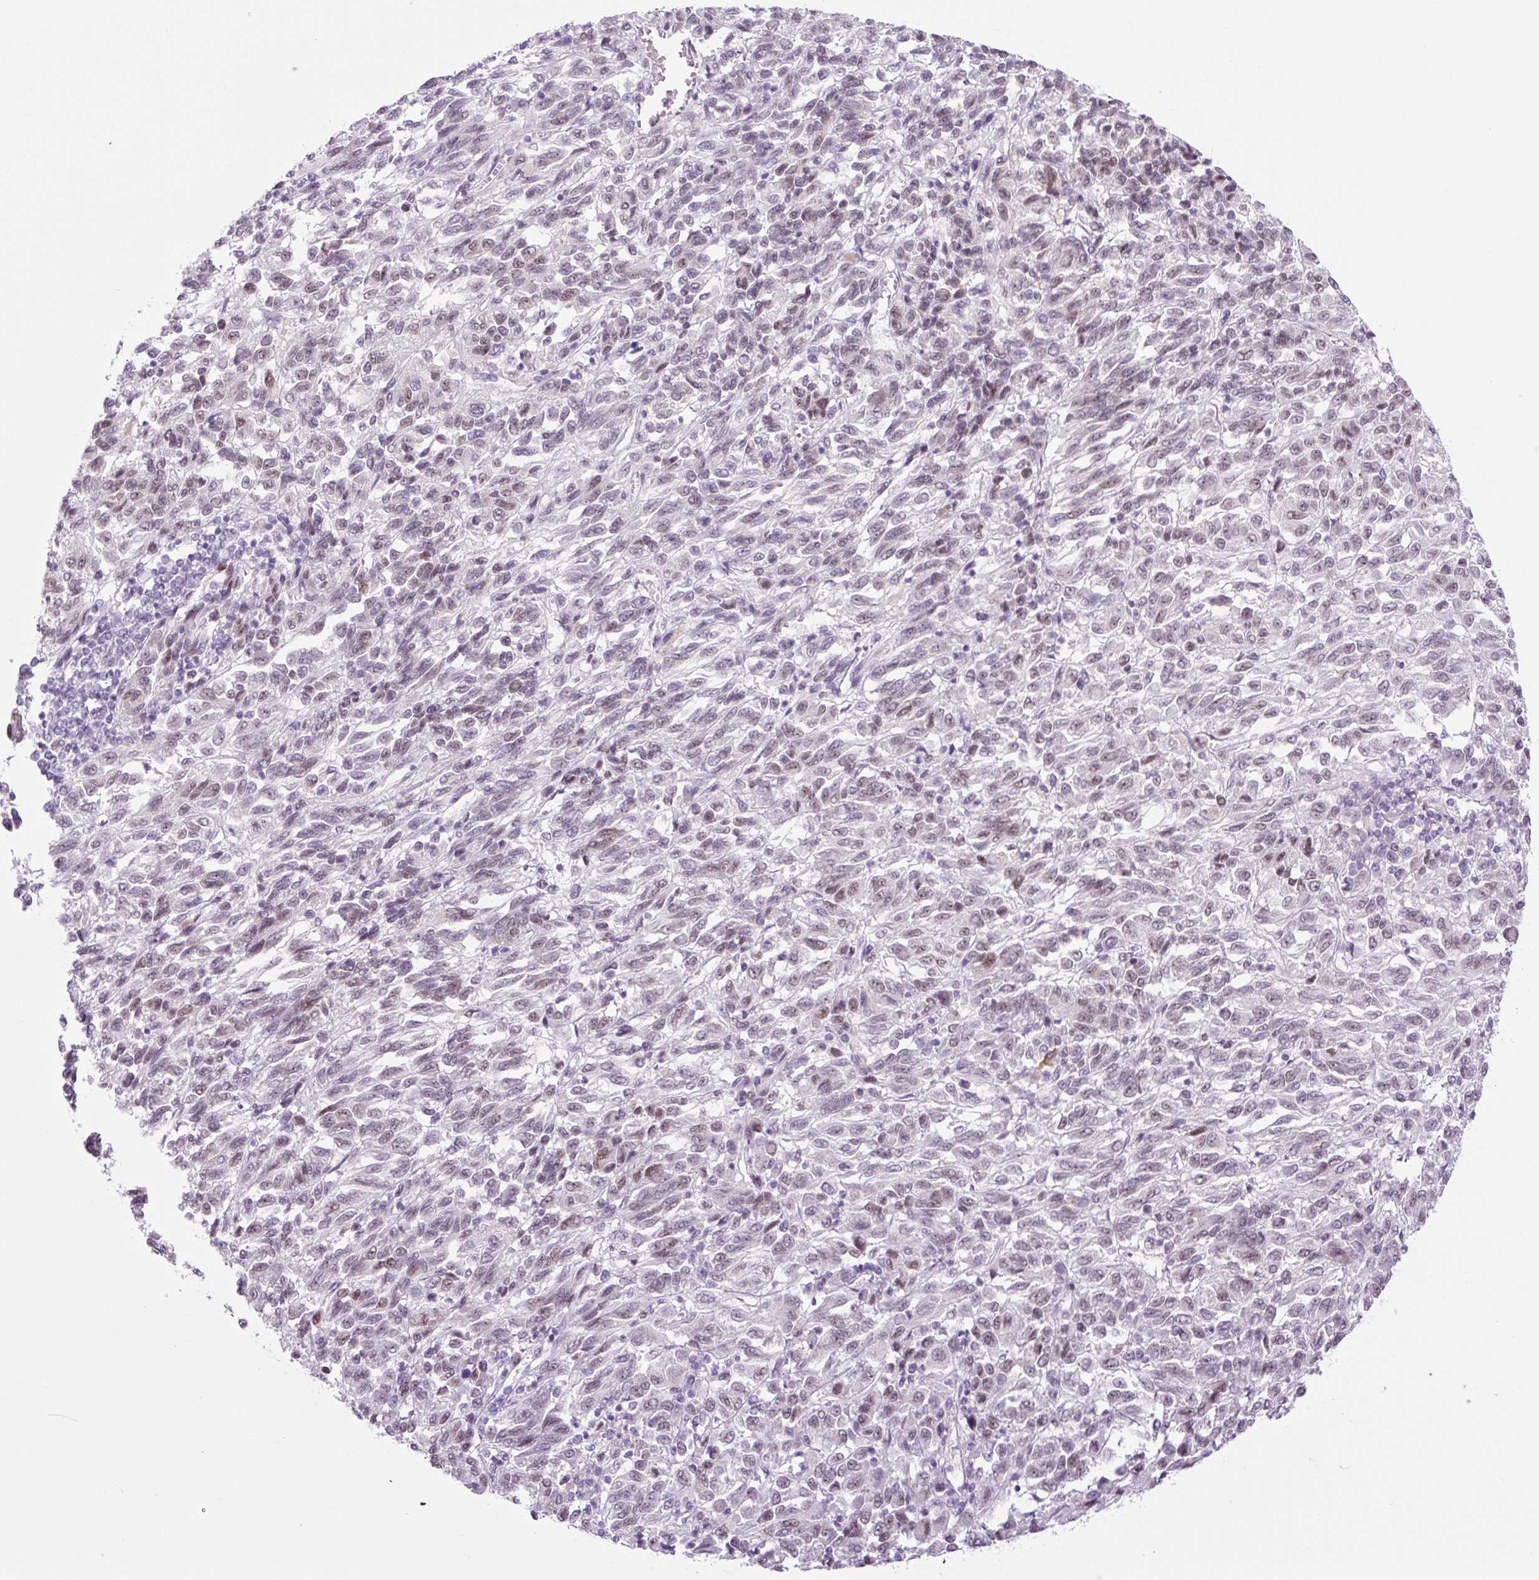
{"staining": {"intensity": "weak", "quantity": "<25%", "location": "nuclear"}, "tissue": "melanoma", "cell_type": "Tumor cells", "image_type": "cancer", "snomed": [{"axis": "morphology", "description": "Malignant melanoma, Metastatic site"}, {"axis": "topography", "description": "Lung"}], "caption": "Tumor cells are negative for brown protein staining in malignant melanoma (metastatic site). The staining is performed using DAB brown chromogen with nuclei counter-stained in using hematoxylin.", "gene": "RRS1", "patient": {"sex": "male", "age": 64}}